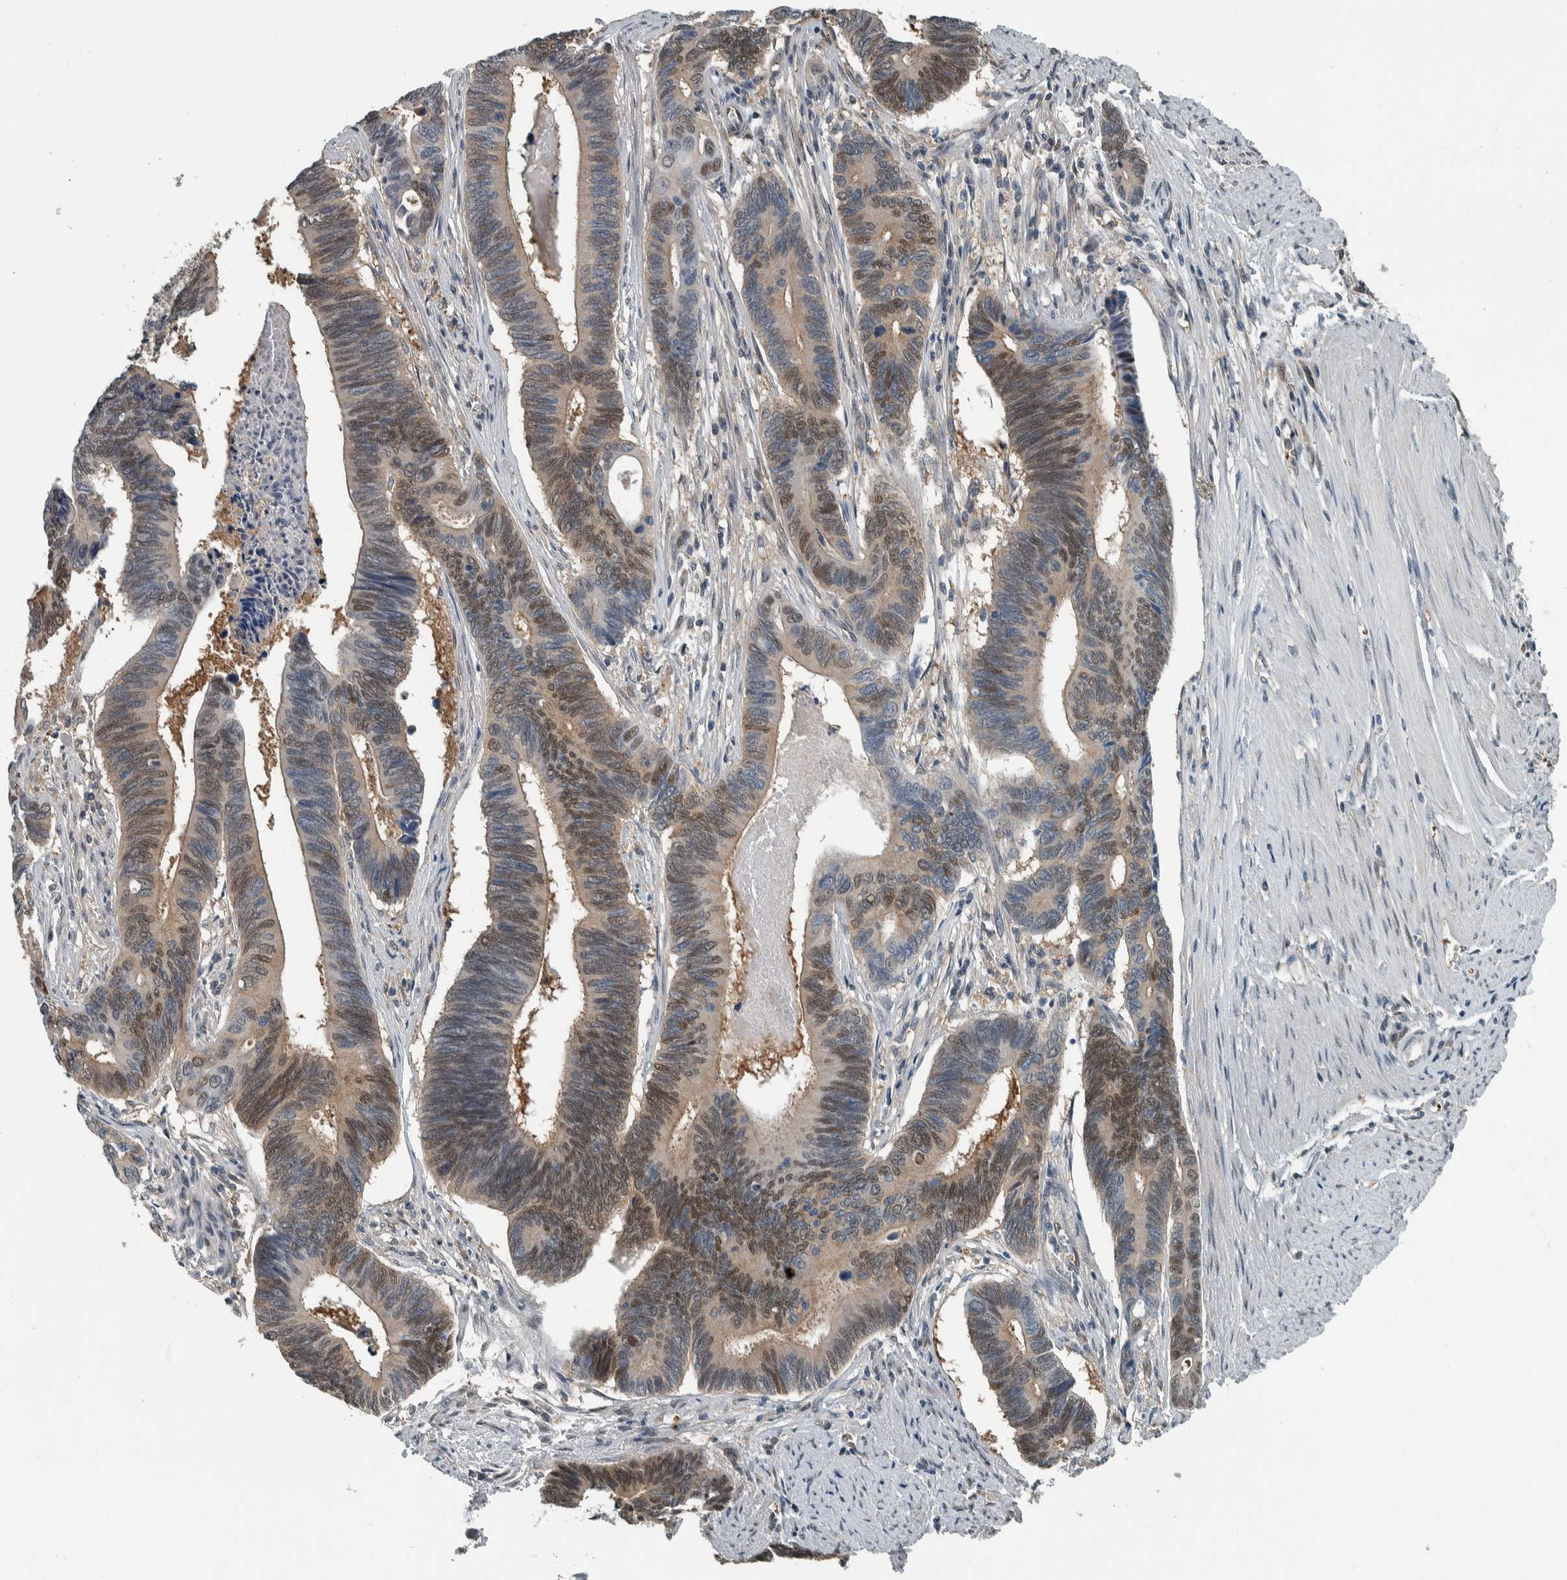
{"staining": {"intensity": "moderate", "quantity": ">75%", "location": "nuclear"}, "tissue": "pancreatic cancer", "cell_type": "Tumor cells", "image_type": "cancer", "snomed": [{"axis": "morphology", "description": "Adenocarcinoma, NOS"}, {"axis": "topography", "description": "Pancreas"}], "caption": "Immunohistochemistry (IHC) of pancreatic adenocarcinoma shows medium levels of moderate nuclear positivity in about >75% of tumor cells.", "gene": "ALAD", "patient": {"sex": "female", "age": 70}}